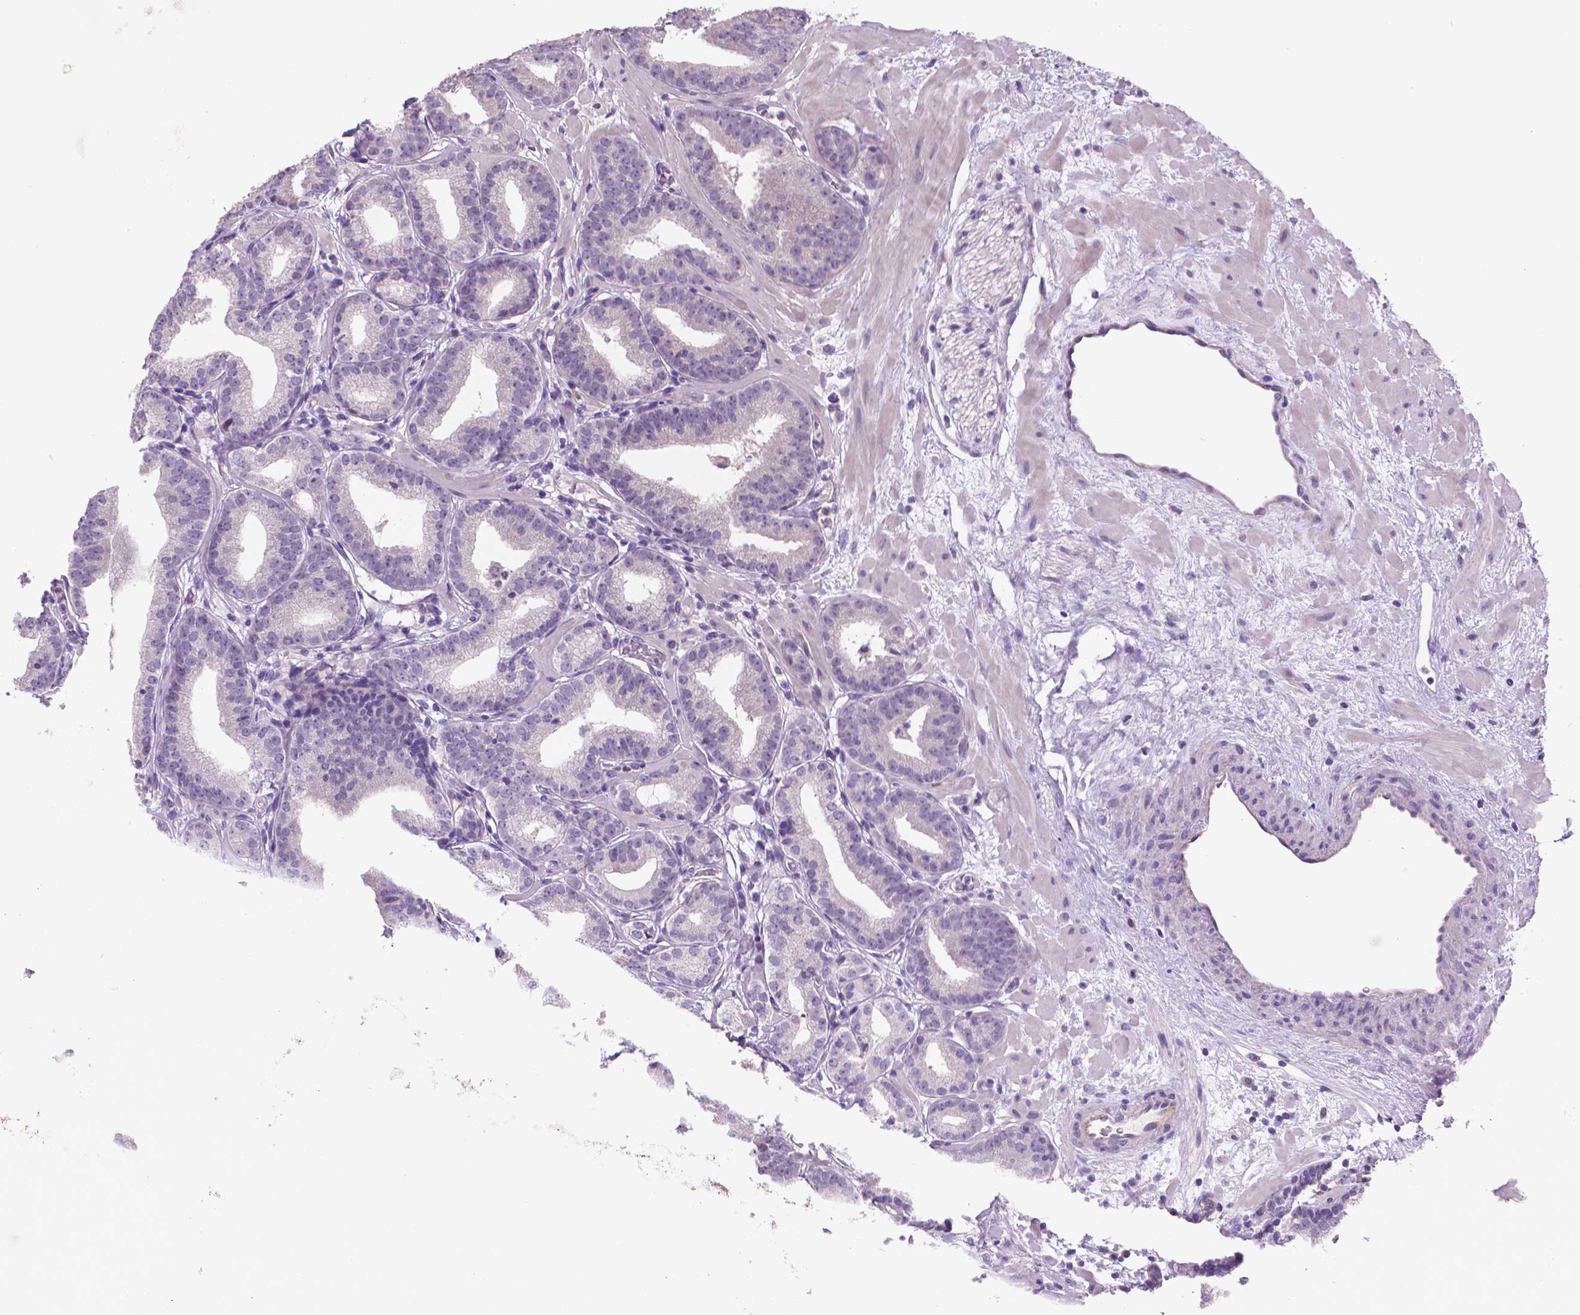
{"staining": {"intensity": "negative", "quantity": "none", "location": "none"}, "tissue": "prostate cancer", "cell_type": "Tumor cells", "image_type": "cancer", "snomed": [{"axis": "morphology", "description": "Adenocarcinoma, Low grade"}, {"axis": "topography", "description": "Prostate"}], "caption": "A histopathology image of prostate cancer stained for a protein reveals no brown staining in tumor cells.", "gene": "CLXN", "patient": {"sex": "male", "age": 68}}